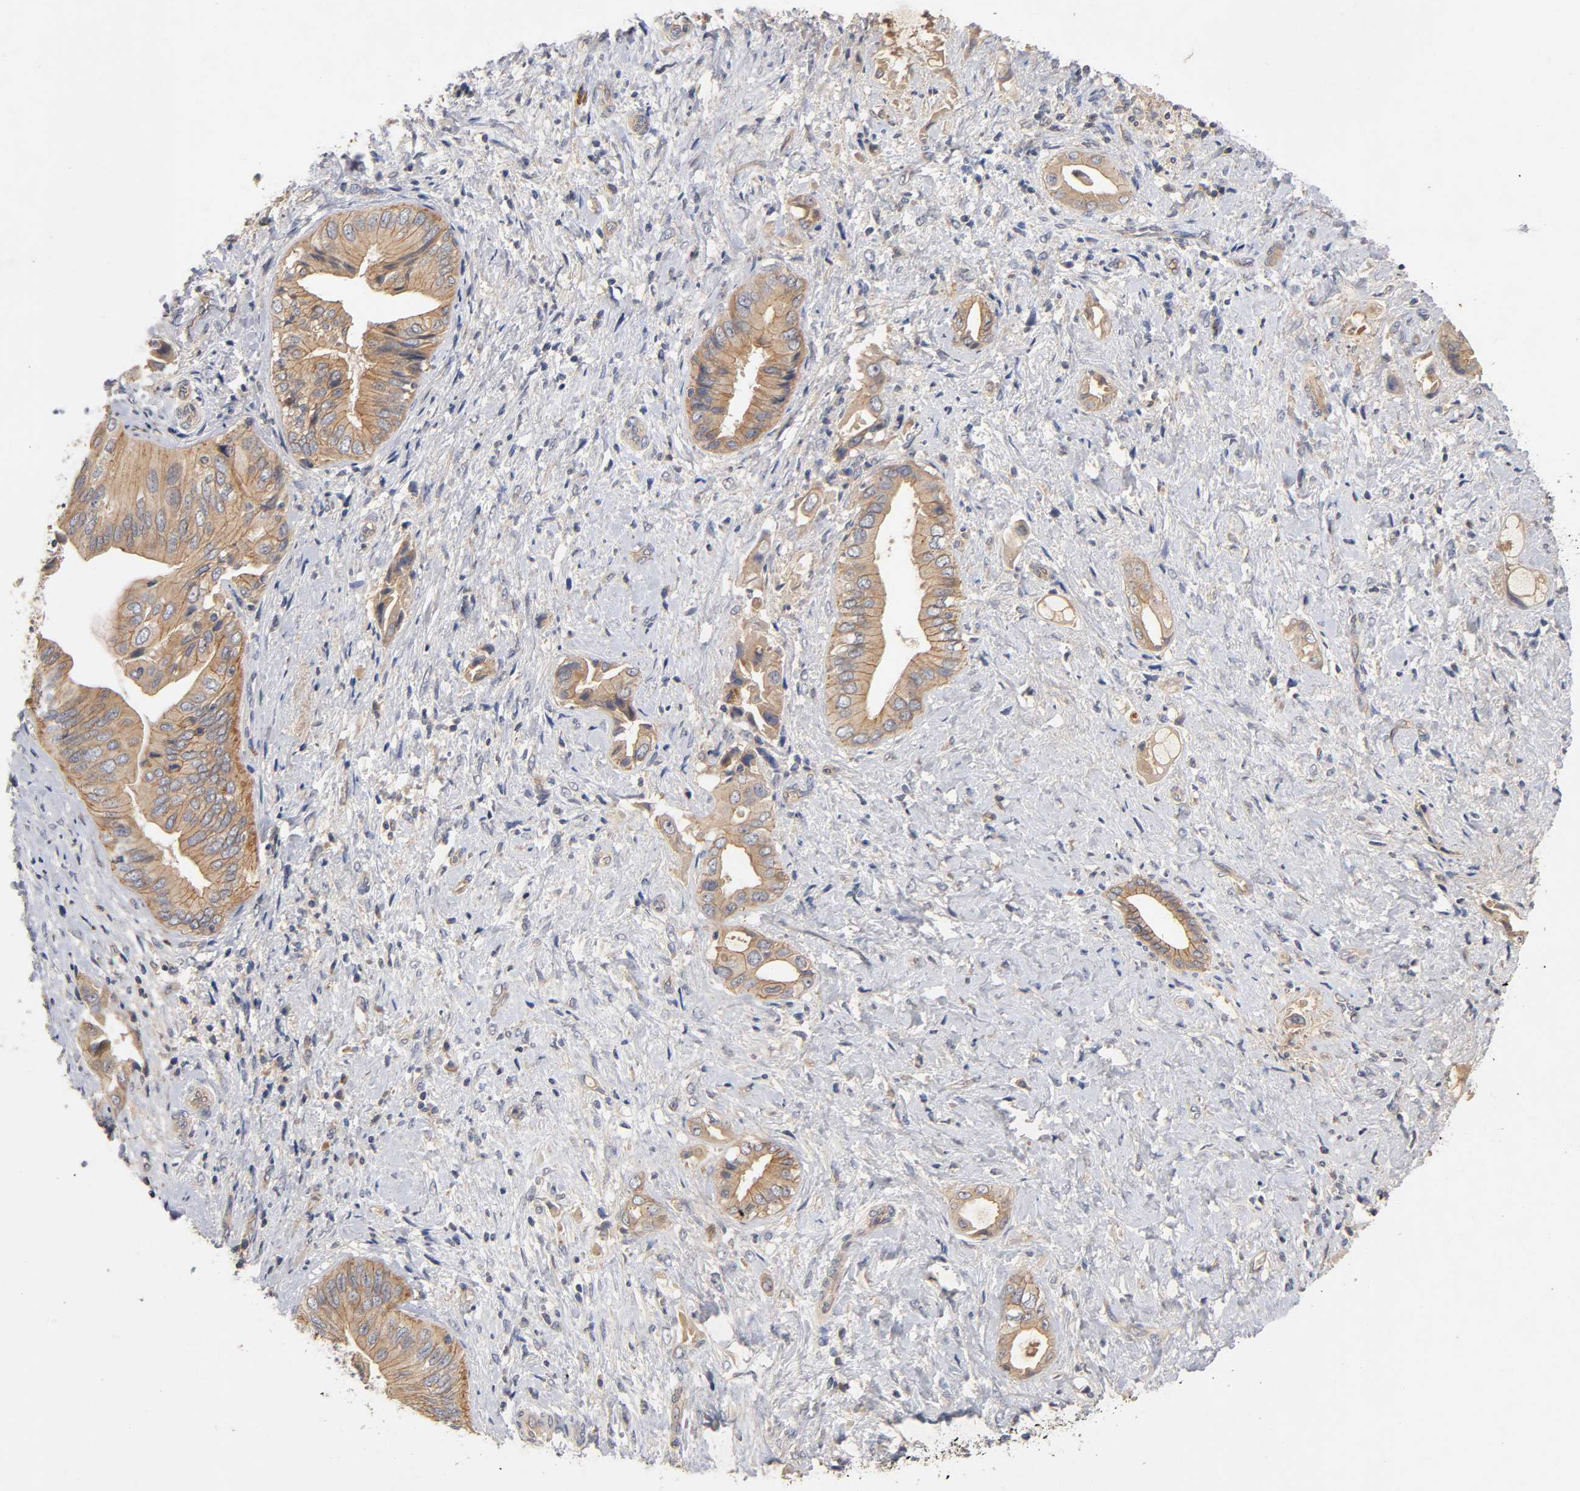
{"staining": {"intensity": "moderate", "quantity": ">75%", "location": "cytoplasmic/membranous"}, "tissue": "liver cancer", "cell_type": "Tumor cells", "image_type": "cancer", "snomed": [{"axis": "morphology", "description": "Cholangiocarcinoma"}, {"axis": "topography", "description": "Liver"}], "caption": "Cholangiocarcinoma (liver) stained with a protein marker reveals moderate staining in tumor cells.", "gene": "PDZD11", "patient": {"sex": "male", "age": 58}}